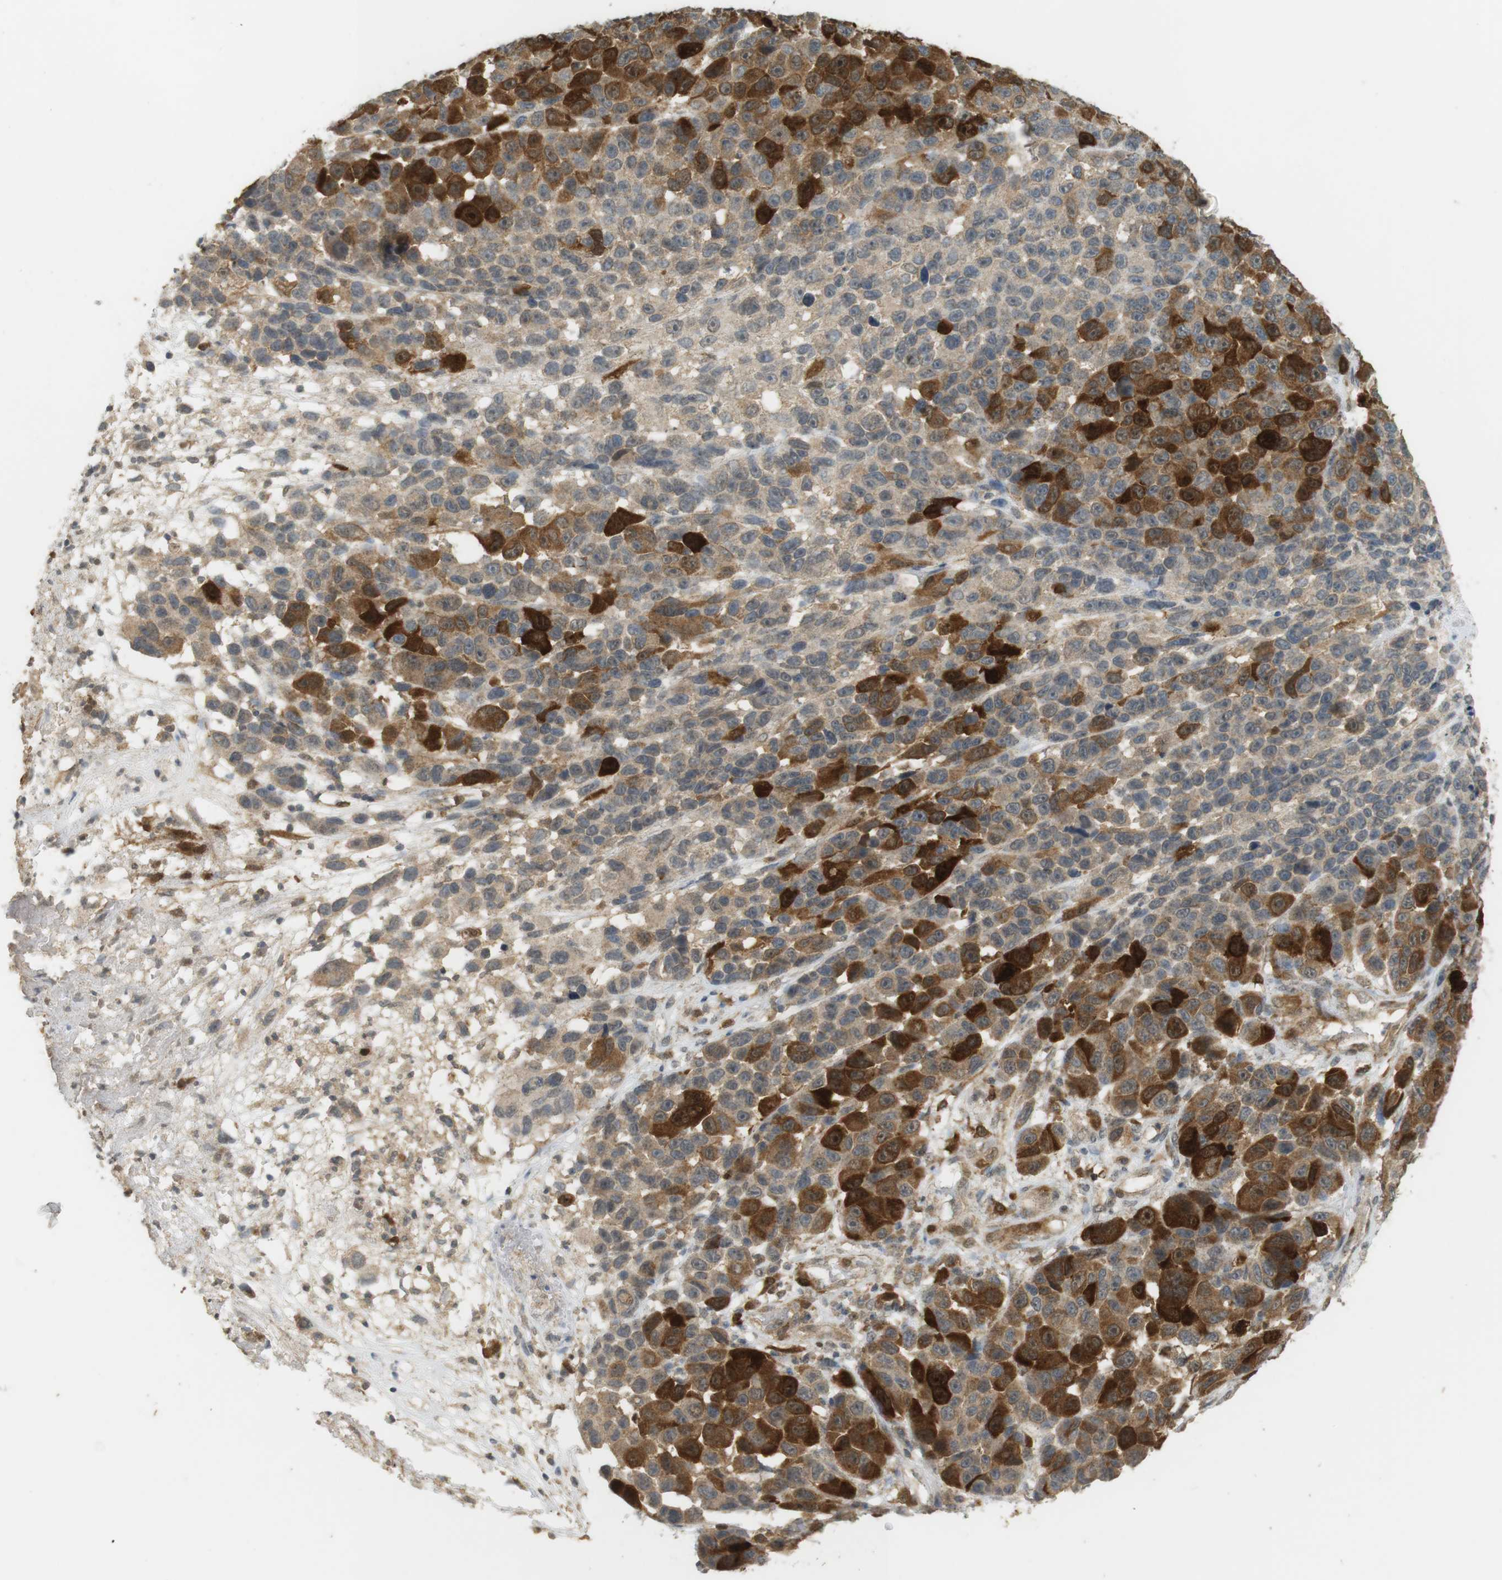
{"staining": {"intensity": "strong", "quantity": "25%-75%", "location": "cytoplasmic/membranous"}, "tissue": "melanoma", "cell_type": "Tumor cells", "image_type": "cancer", "snomed": [{"axis": "morphology", "description": "Malignant melanoma, NOS"}, {"axis": "topography", "description": "Skin"}], "caption": "Immunohistochemical staining of human melanoma exhibits high levels of strong cytoplasmic/membranous staining in about 25%-75% of tumor cells.", "gene": "TTK", "patient": {"sex": "male", "age": 53}}